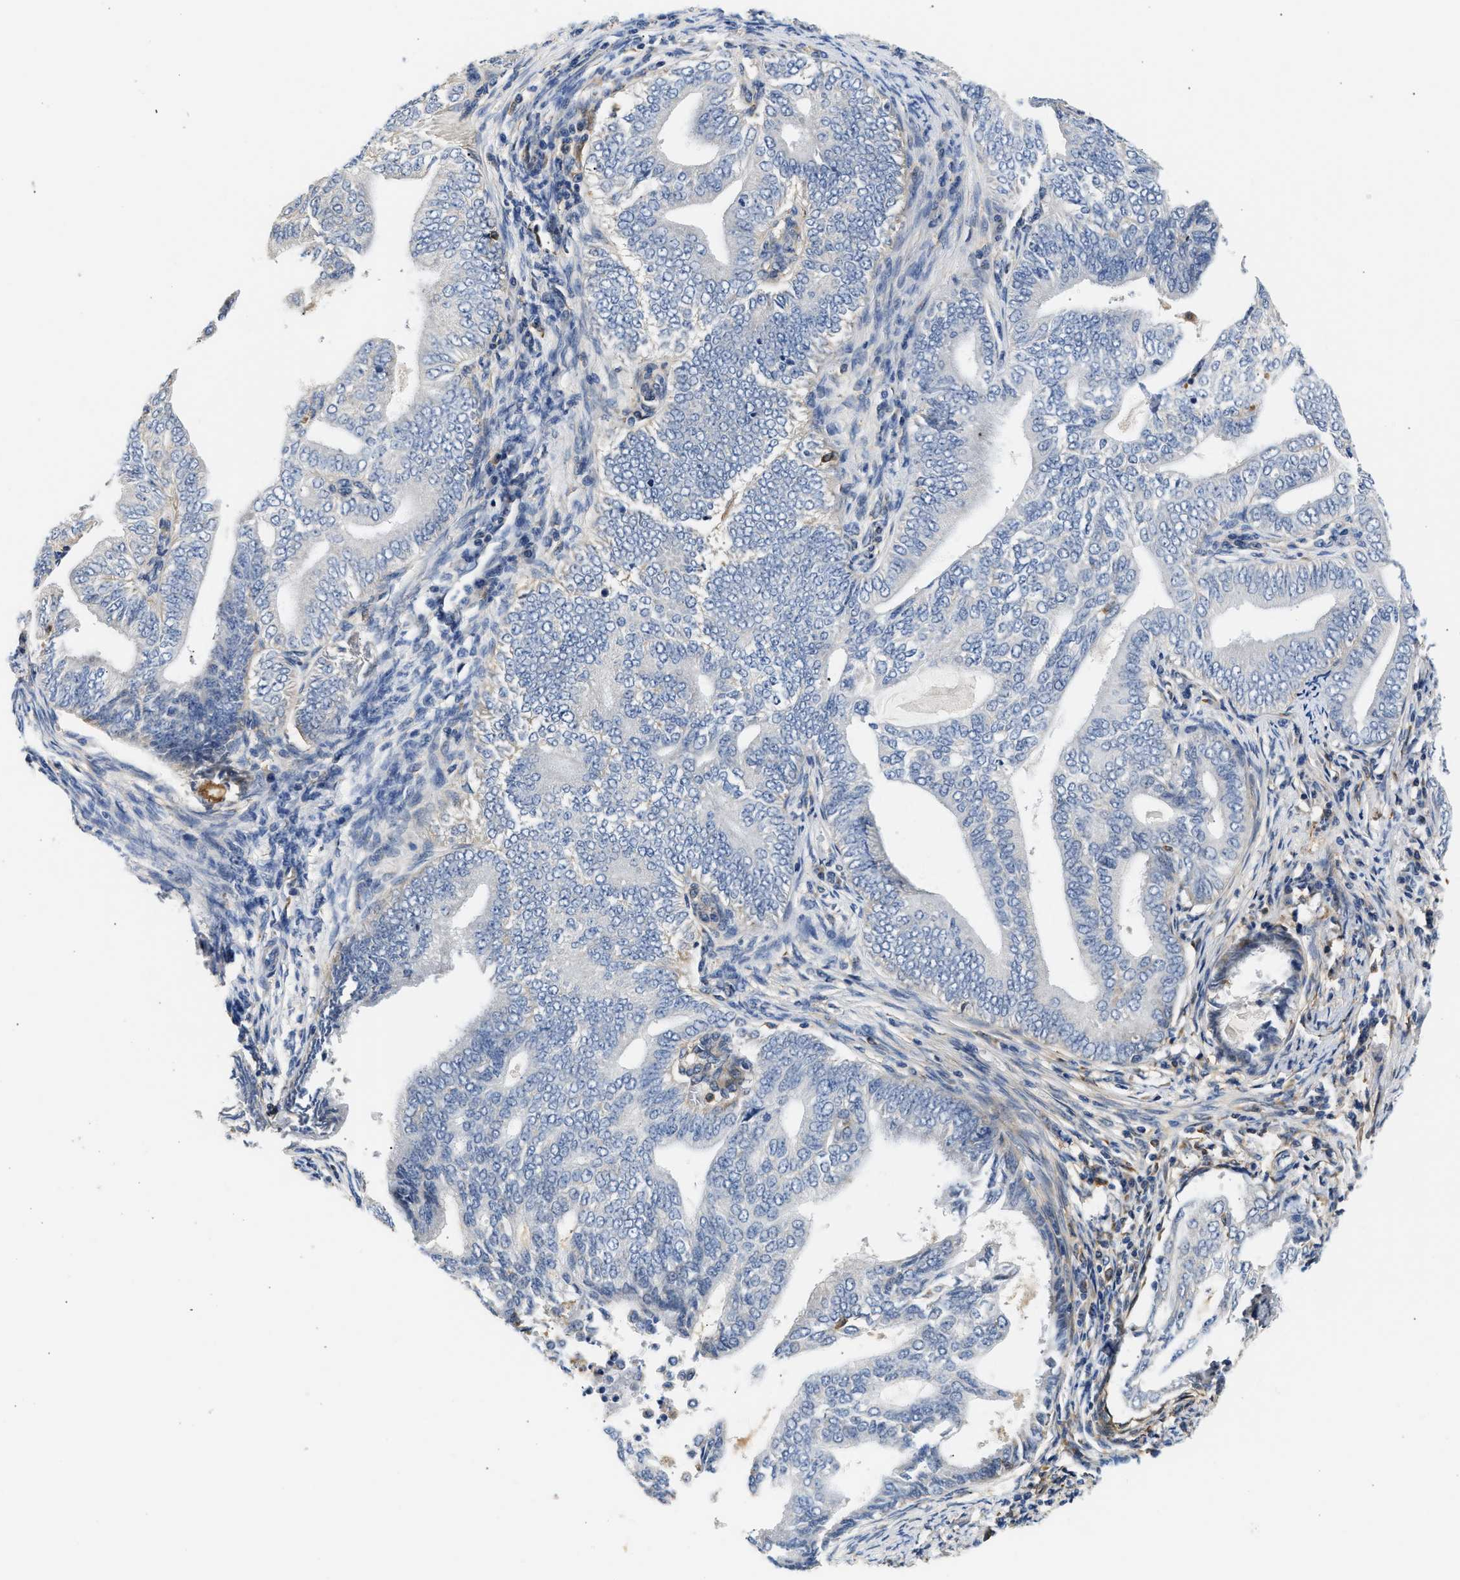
{"staining": {"intensity": "negative", "quantity": "none", "location": "none"}, "tissue": "endometrial cancer", "cell_type": "Tumor cells", "image_type": "cancer", "snomed": [{"axis": "morphology", "description": "Adenocarcinoma, NOS"}, {"axis": "topography", "description": "Endometrium"}], "caption": "IHC micrograph of human endometrial adenocarcinoma stained for a protein (brown), which shows no staining in tumor cells. (Brightfield microscopy of DAB IHC at high magnification).", "gene": "RAB31", "patient": {"sex": "female", "age": 58}}